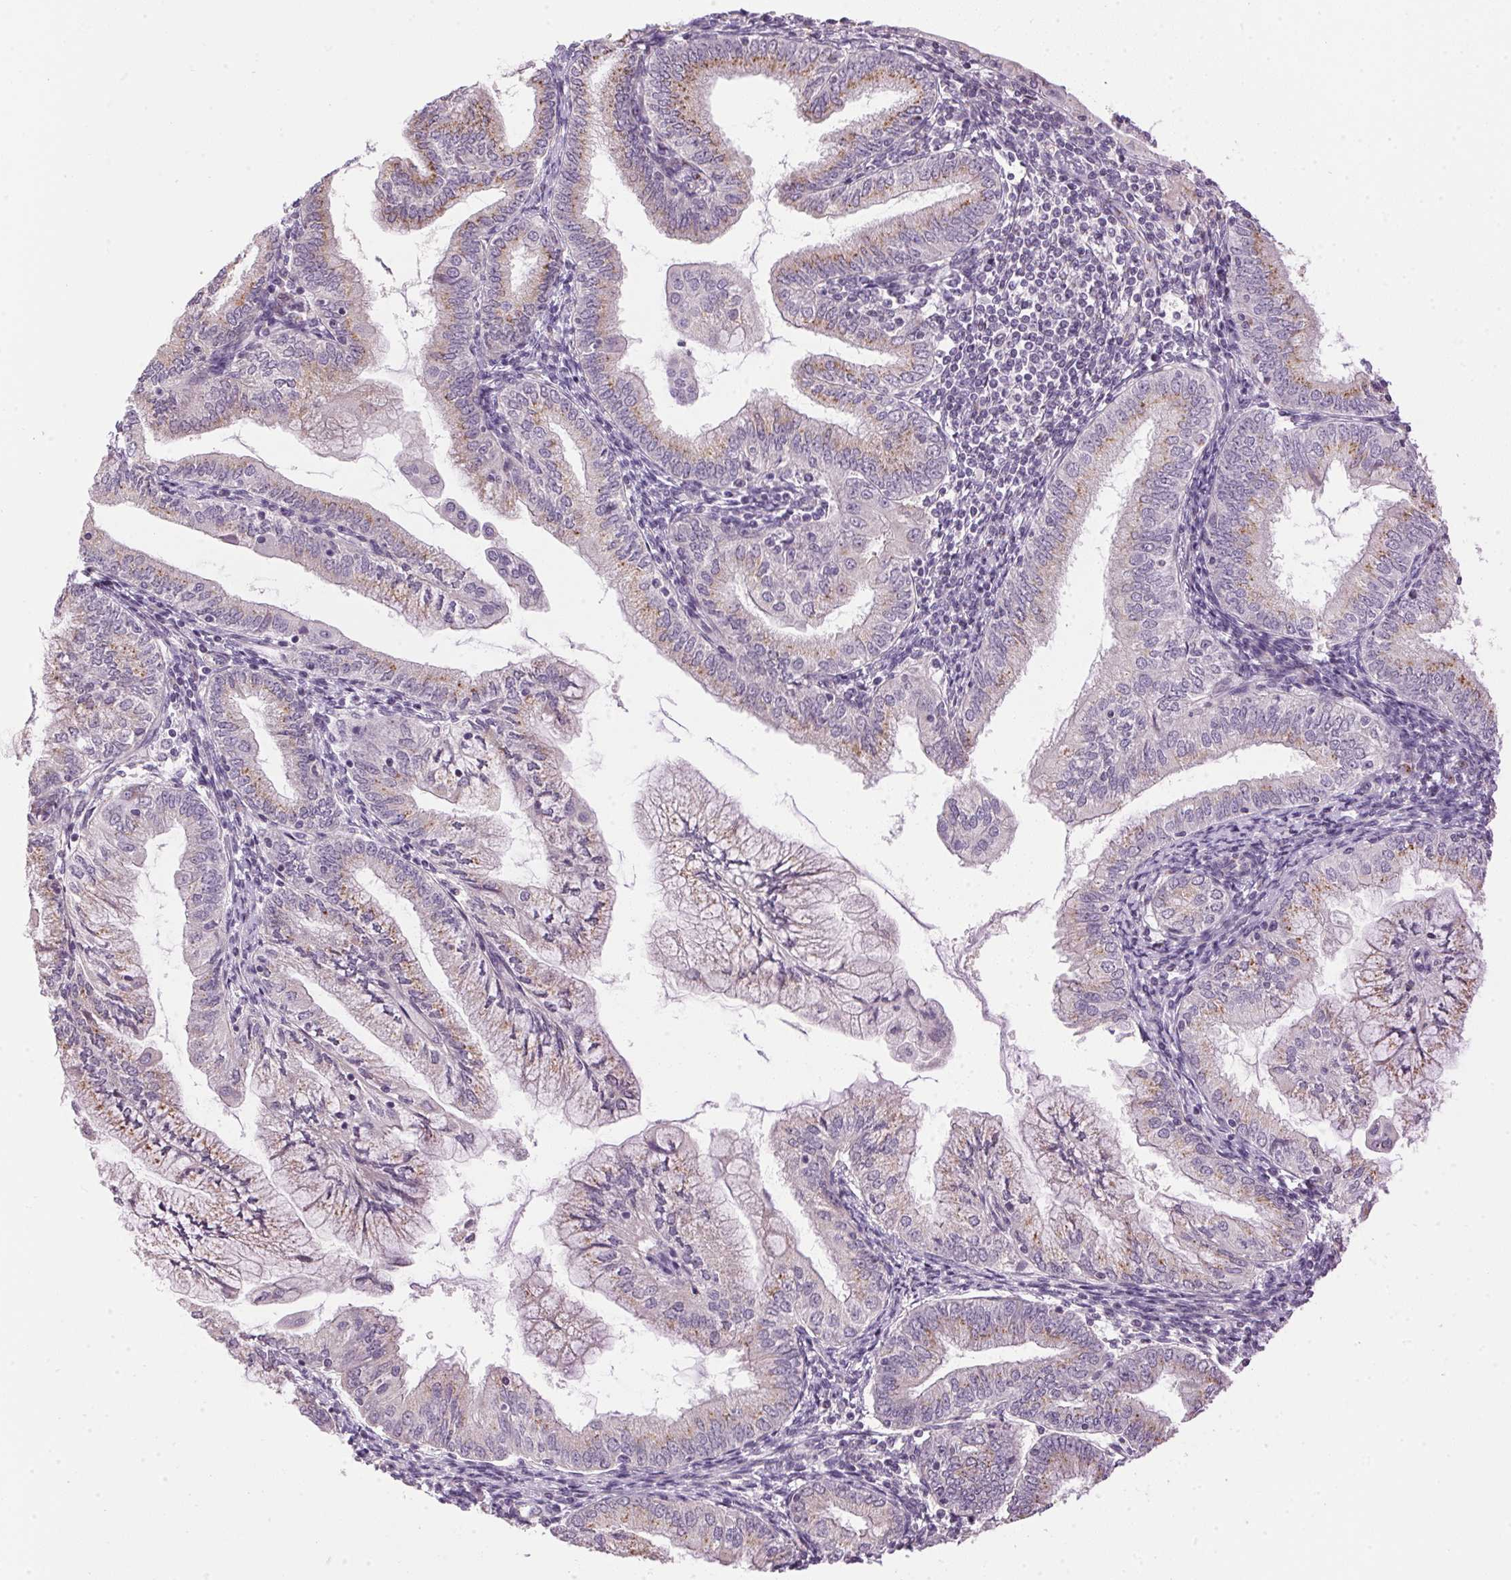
{"staining": {"intensity": "moderate", "quantity": "25%-75%", "location": "cytoplasmic/membranous"}, "tissue": "endometrial cancer", "cell_type": "Tumor cells", "image_type": "cancer", "snomed": [{"axis": "morphology", "description": "Adenocarcinoma, NOS"}, {"axis": "topography", "description": "Endometrium"}], "caption": "IHC photomicrograph of human endometrial cancer stained for a protein (brown), which shows medium levels of moderate cytoplasmic/membranous staining in about 25%-75% of tumor cells.", "gene": "GOLPH3", "patient": {"sex": "female", "age": 55}}